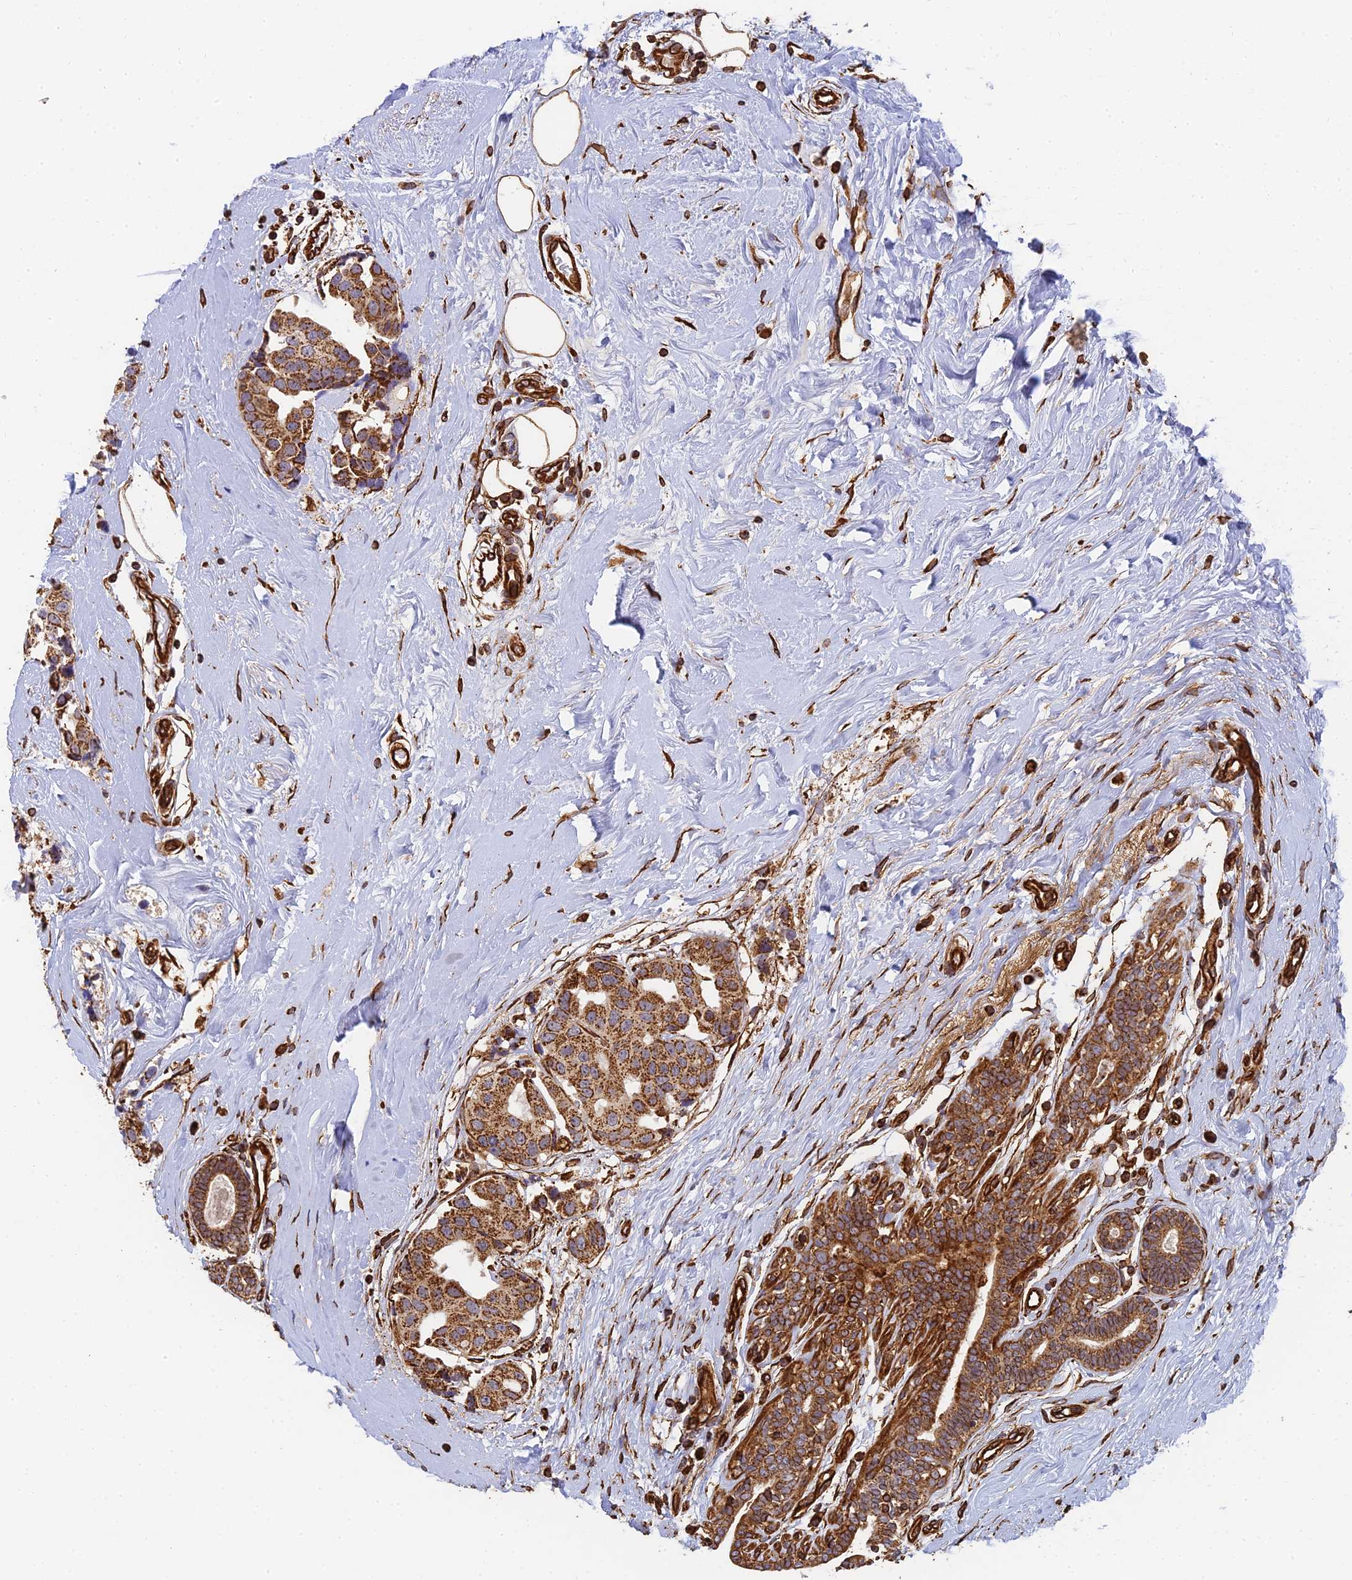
{"staining": {"intensity": "strong", "quantity": ">75%", "location": "cytoplasmic/membranous"}, "tissue": "breast cancer", "cell_type": "Tumor cells", "image_type": "cancer", "snomed": [{"axis": "morphology", "description": "Normal tissue, NOS"}, {"axis": "morphology", "description": "Duct carcinoma"}, {"axis": "topography", "description": "Breast"}], "caption": "Immunohistochemistry photomicrograph of breast cancer stained for a protein (brown), which exhibits high levels of strong cytoplasmic/membranous staining in about >75% of tumor cells.", "gene": "DSTYK", "patient": {"sex": "female", "age": 39}}